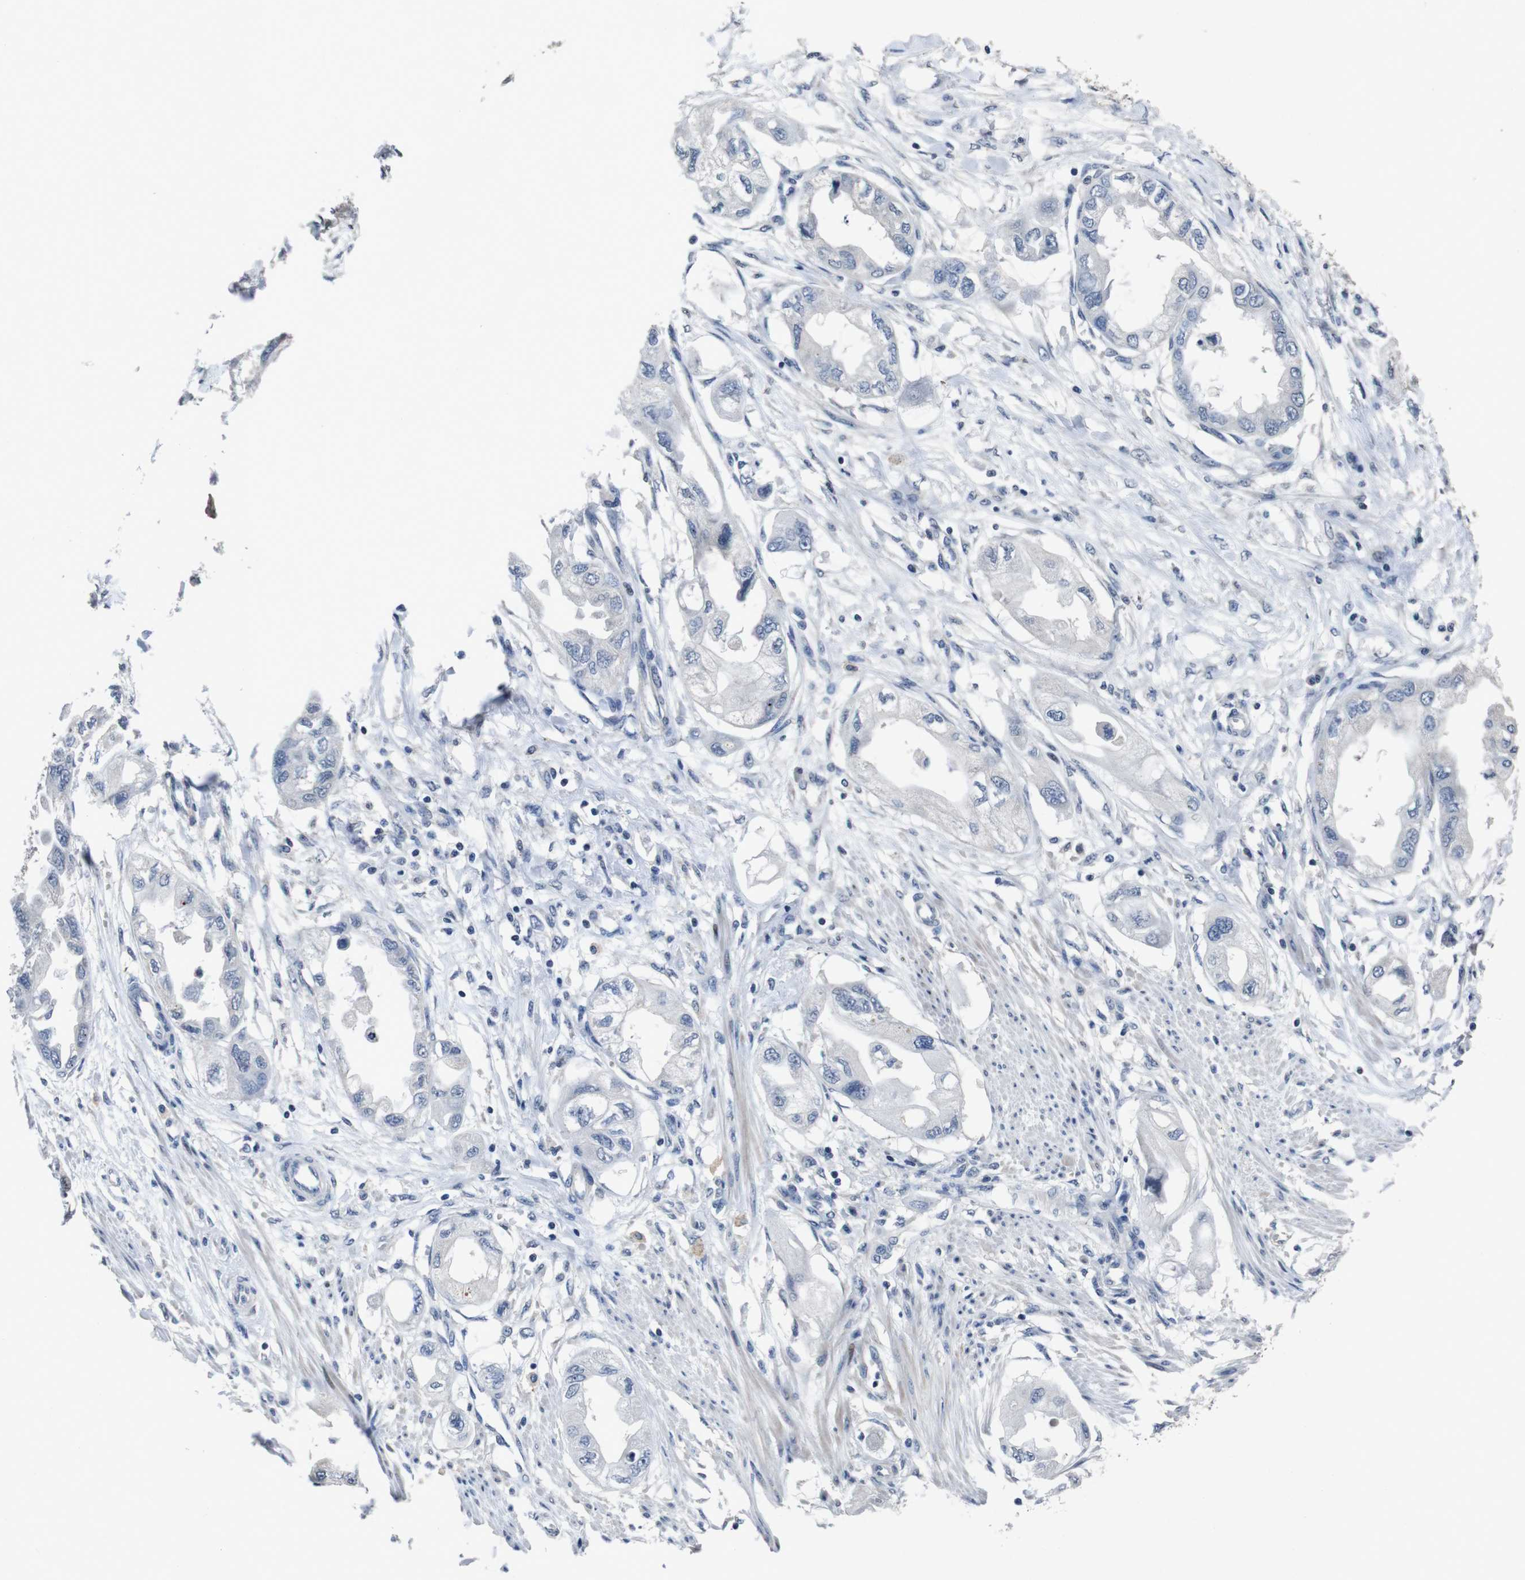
{"staining": {"intensity": "negative", "quantity": "none", "location": "none"}, "tissue": "endometrial cancer", "cell_type": "Tumor cells", "image_type": "cancer", "snomed": [{"axis": "morphology", "description": "Adenocarcinoma, NOS"}, {"axis": "topography", "description": "Endometrium"}], "caption": "Immunohistochemistry (IHC) photomicrograph of neoplastic tissue: human endometrial adenocarcinoma stained with DAB shows no significant protein positivity in tumor cells.", "gene": "AKT3", "patient": {"sex": "female", "age": 67}}